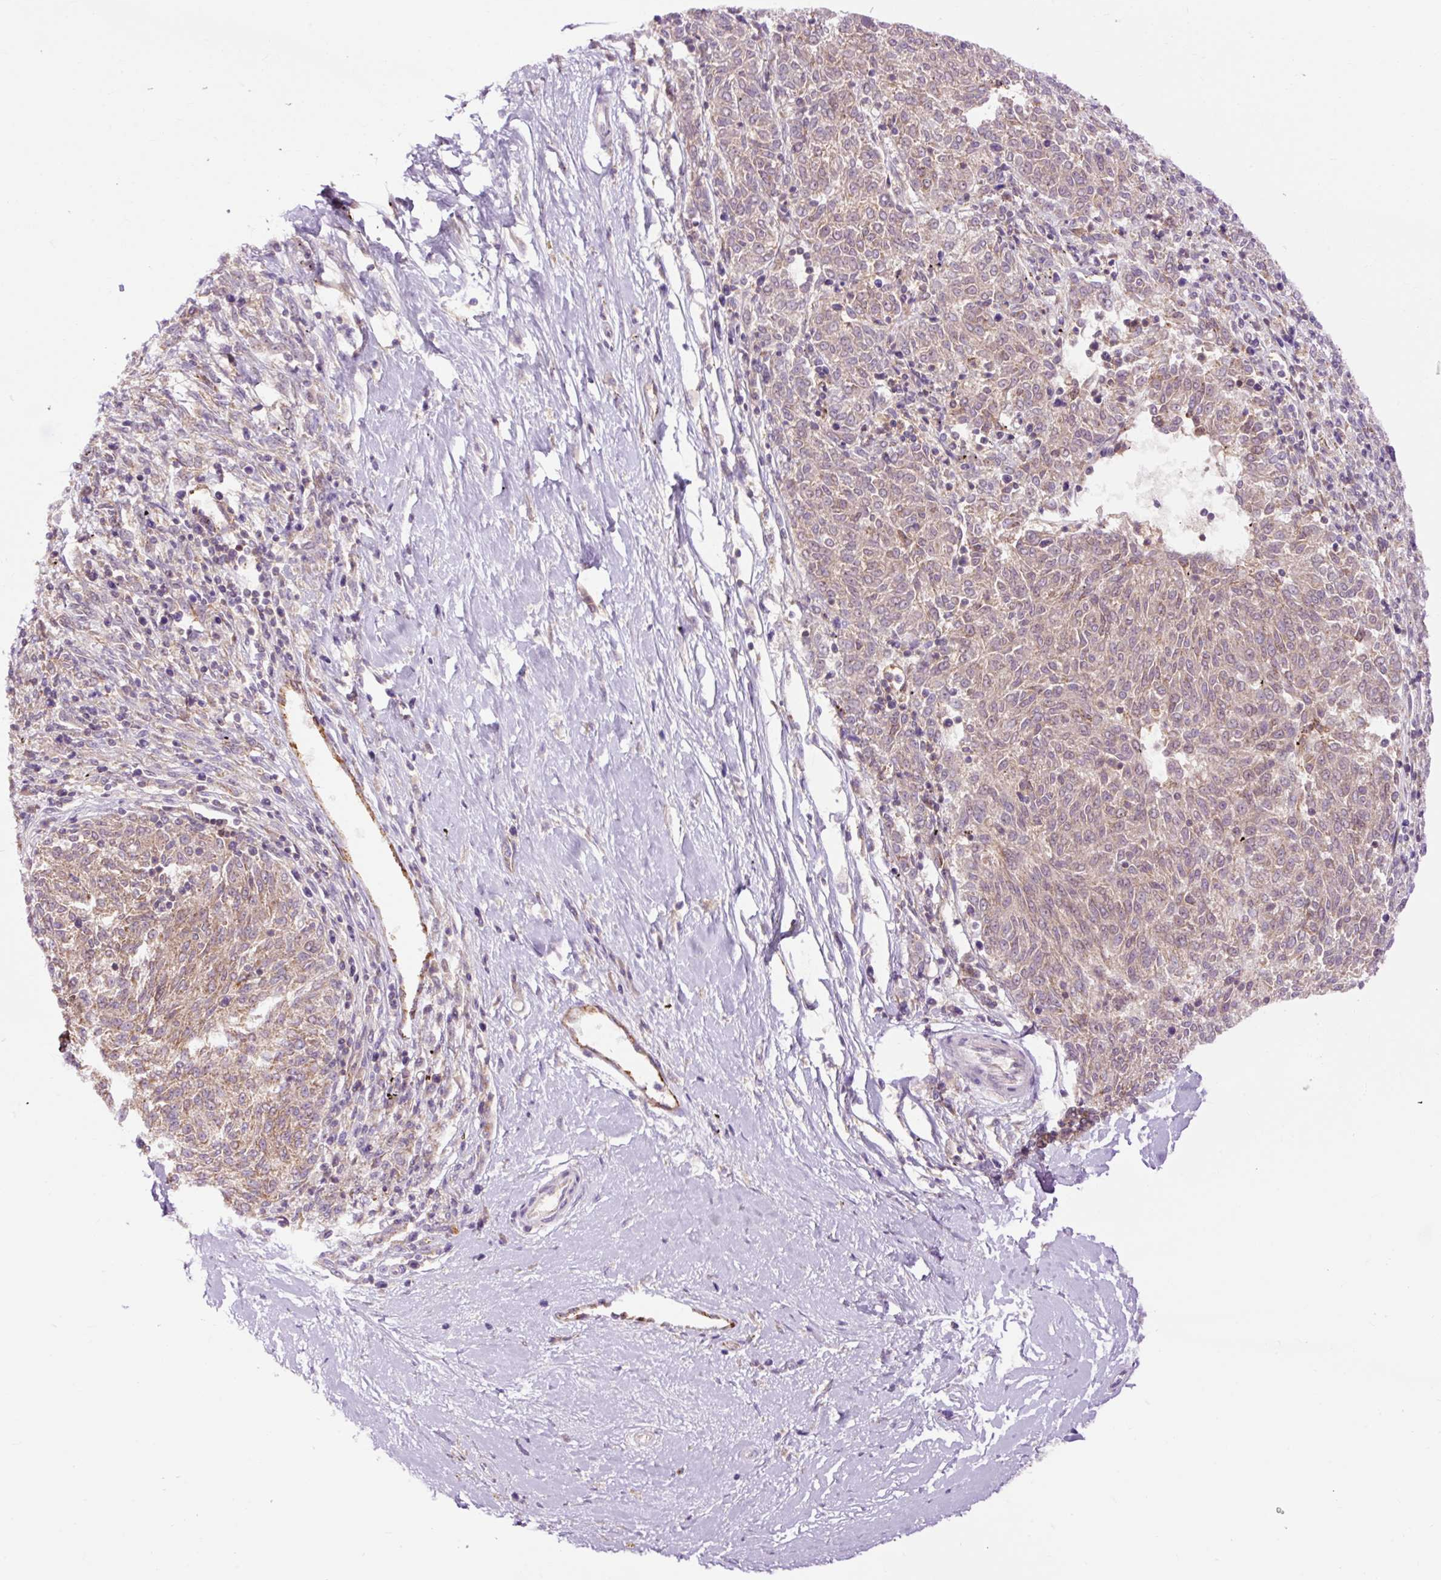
{"staining": {"intensity": "weak", "quantity": ">75%", "location": "cytoplasmic/membranous"}, "tissue": "melanoma", "cell_type": "Tumor cells", "image_type": "cancer", "snomed": [{"axis": "morphology", "description": "Malignant melanoma, NOS"}, {"axis": "topography", "description": "Skin"}], "caption": "Protein expression analysis of human melanoma reveals weak cytoplasmic/membranous expression in about >75% of tumor cells.", "gene": "CD83", "patient": {"sex": "female", "age": 72}}